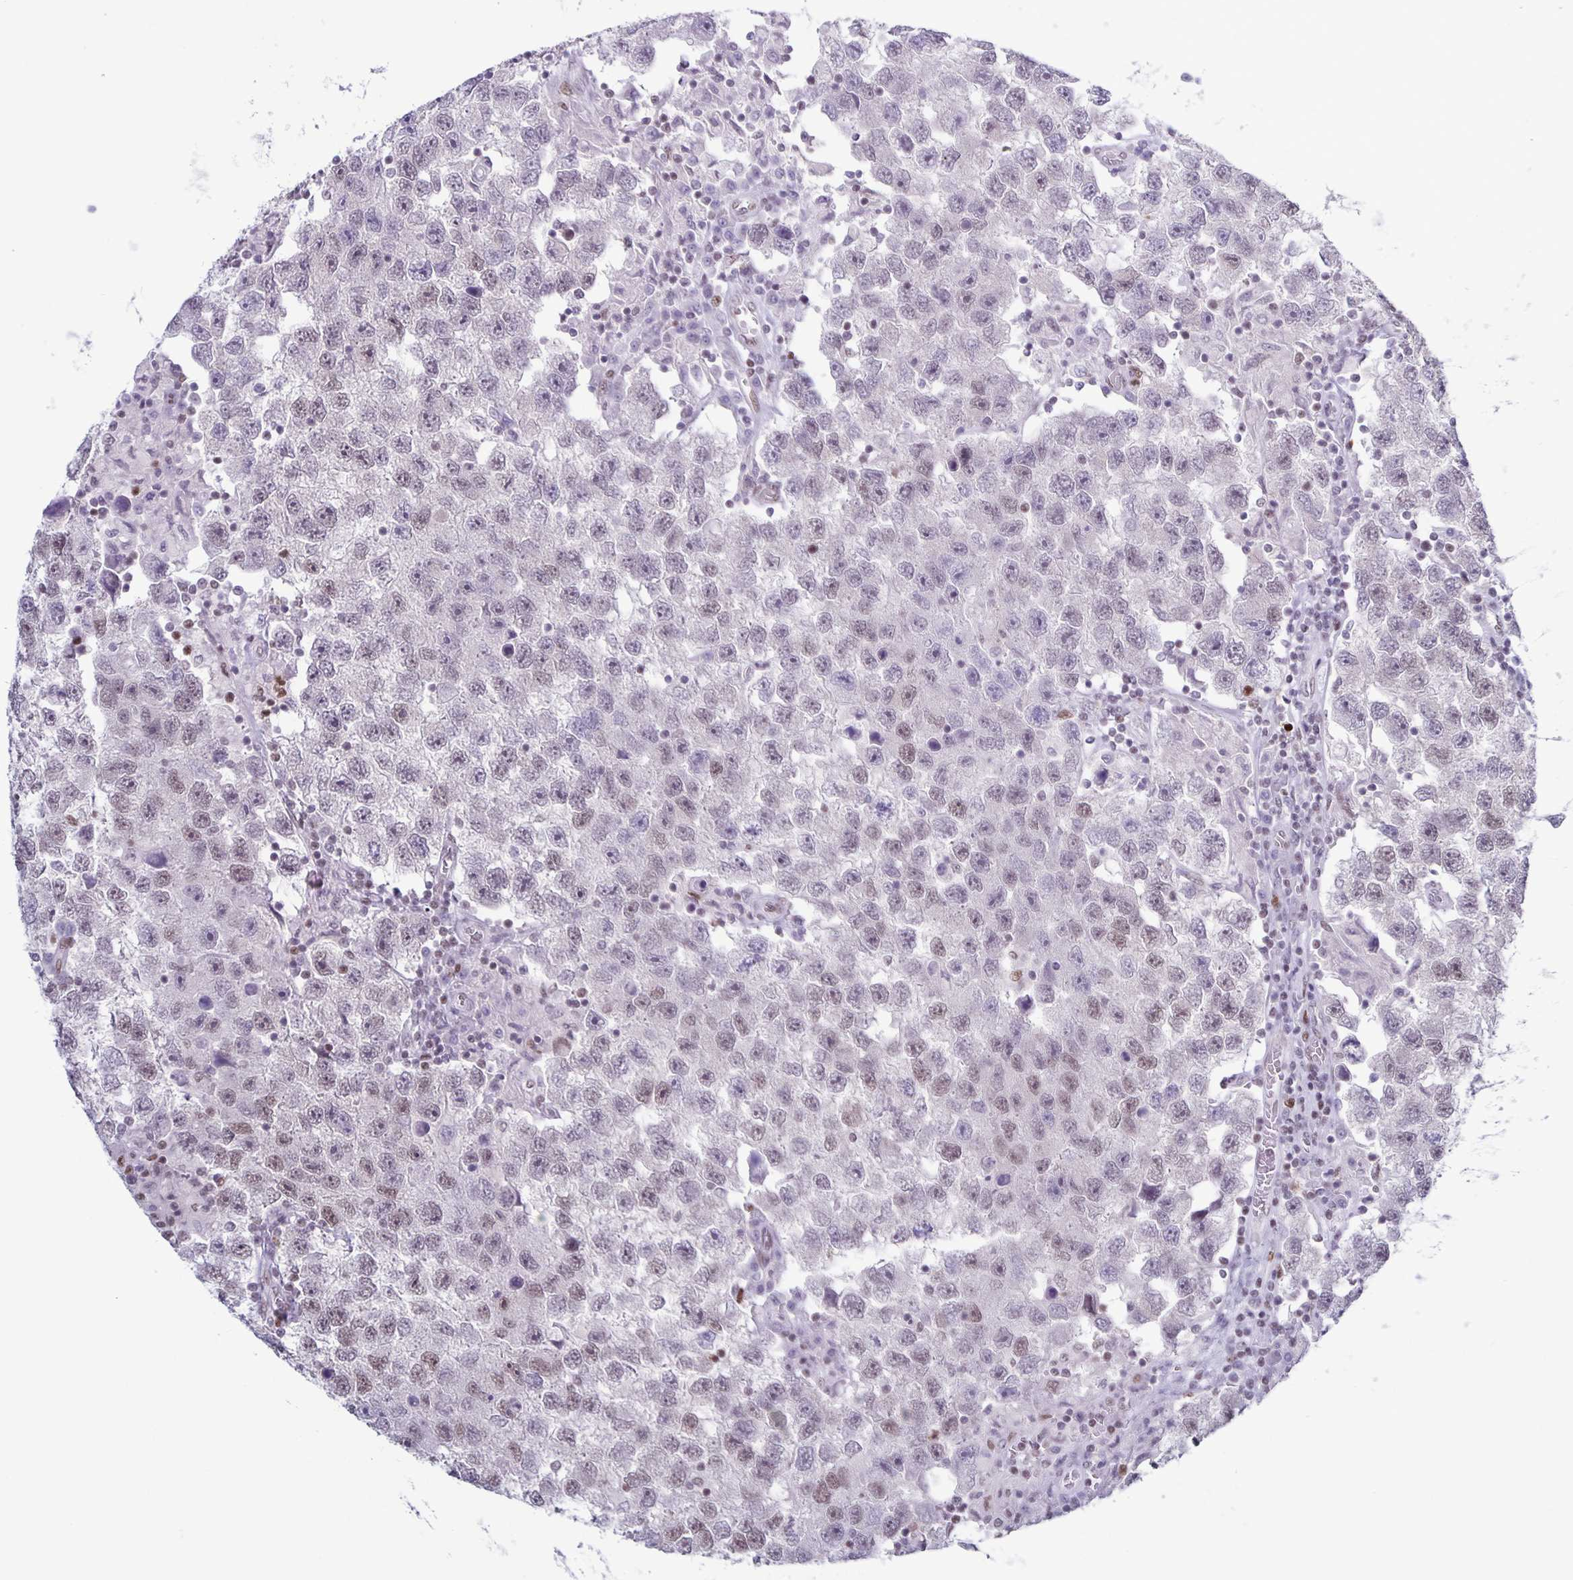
{"staining": {"intensity": "weak", "quantity": "<25%", "location": "nuclear"}, "tissue": "testis cancer", "cell_type": "Tumor cells", "image_type": "cancer", "snomed": [{"axis": "morphology", "description": "Seminoma, NOS"}, {"axis": "topography", "description": "Testis"}], "caption": "Immunohistochemical staining of testis seminoma exhibits no significant positivity in tumor cells.", "gene": "JUND", "patient": {"sex": "male", "age": 26}}